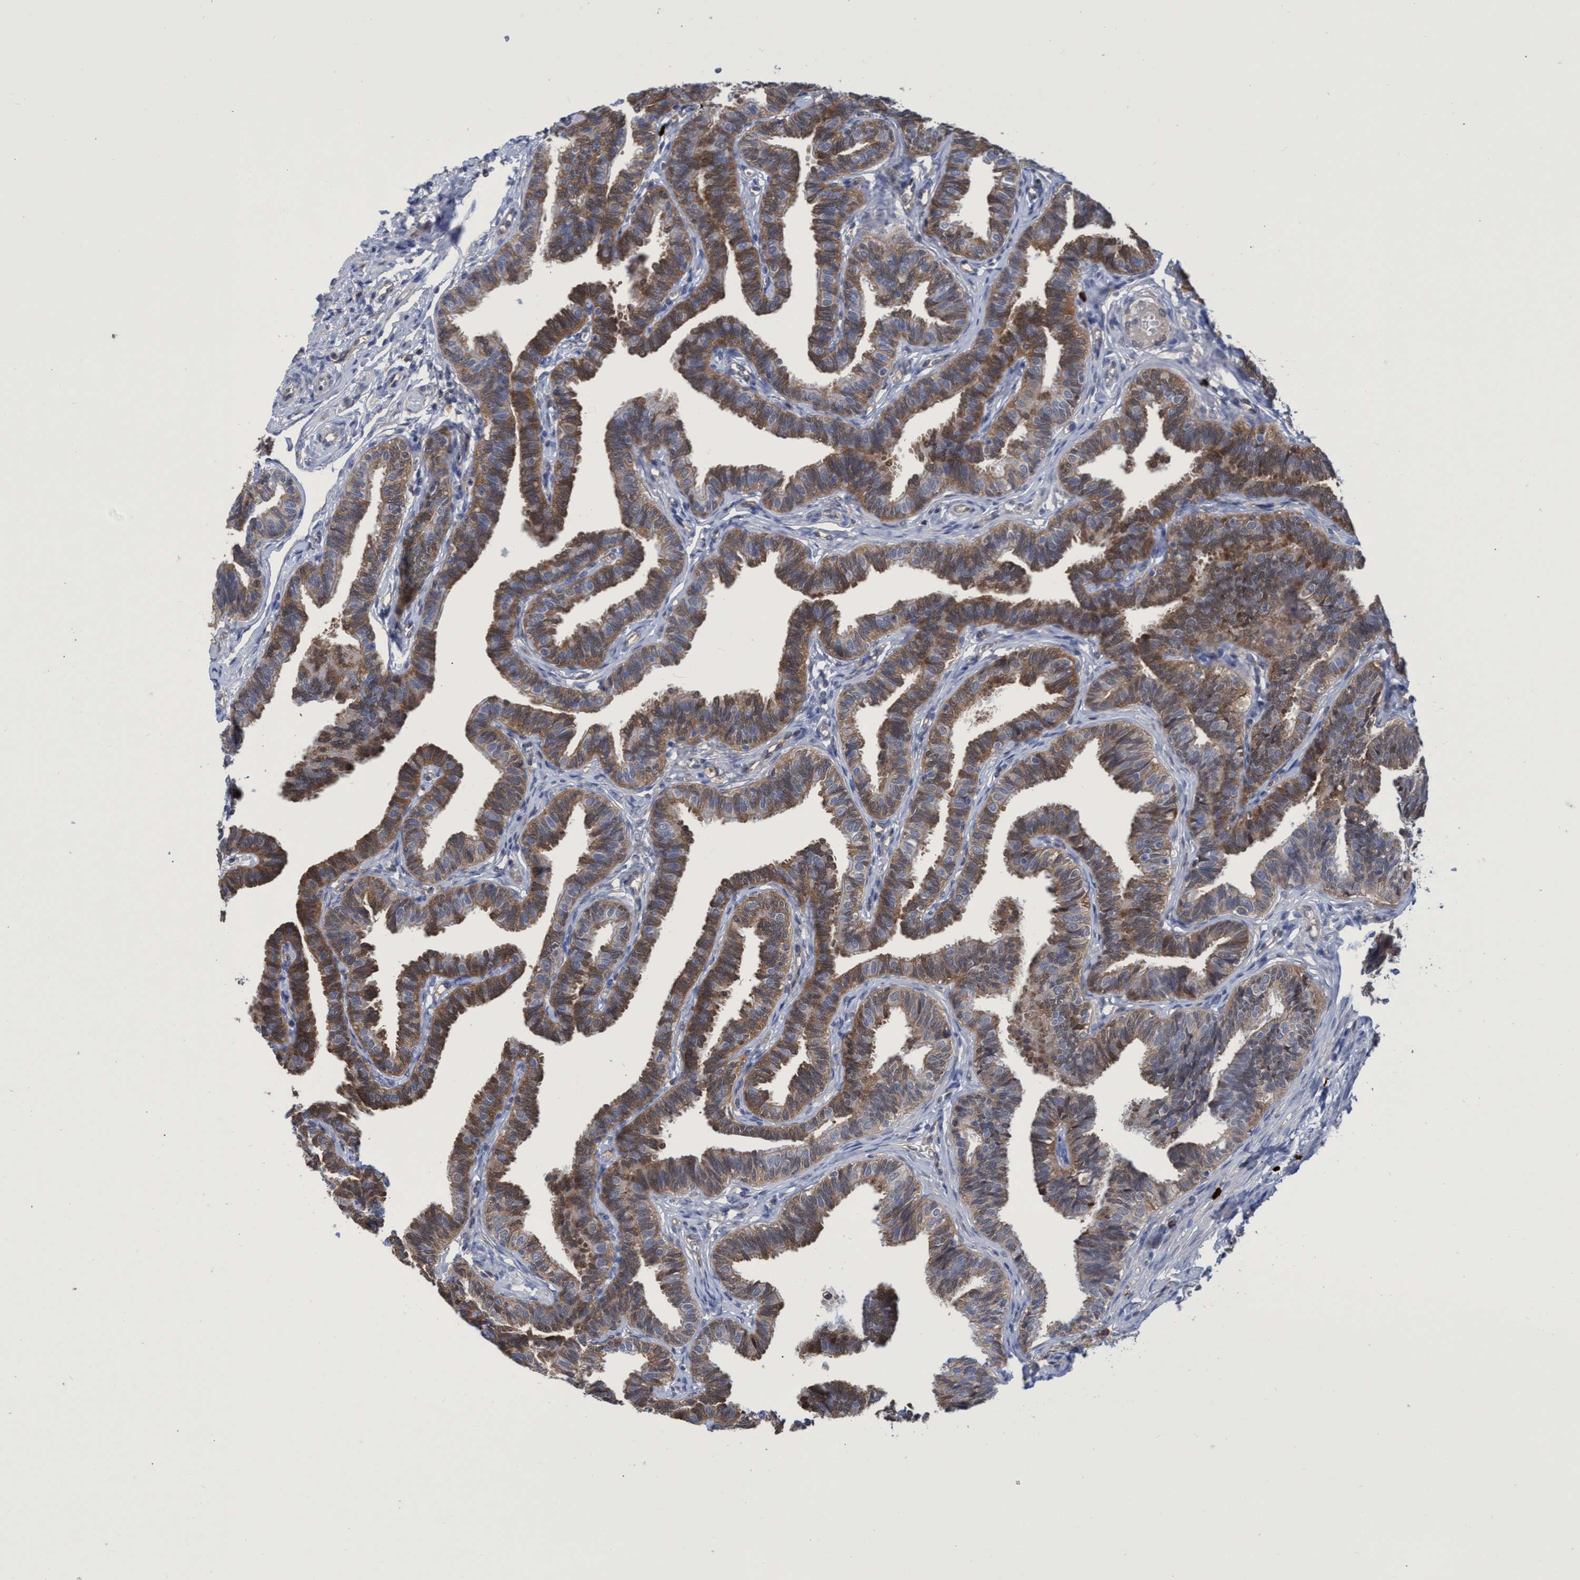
{"staining": {"intensity": "moderate", "quantity": ">75%", "location": "cytoplasmic/membranous"}, "tissue": "fallopian tube", "cell_type": "Glandular cells", "image_type": "normal", "snomed": [{"axis": "morphology", "description": "Normal tissue, NOS"}, {"axis": "topography", "description": "Fallopian tube"}, {"axis": "topography", "description": "Ovary"}], "caption": "Glandular cells show medium levels of moderate cytoplasmic/membranous expression in approximately >75% of cells in unremarkable human fallopian tube.", "gene": "PNPO", "patient": {"sex": "female", "age": 23}}